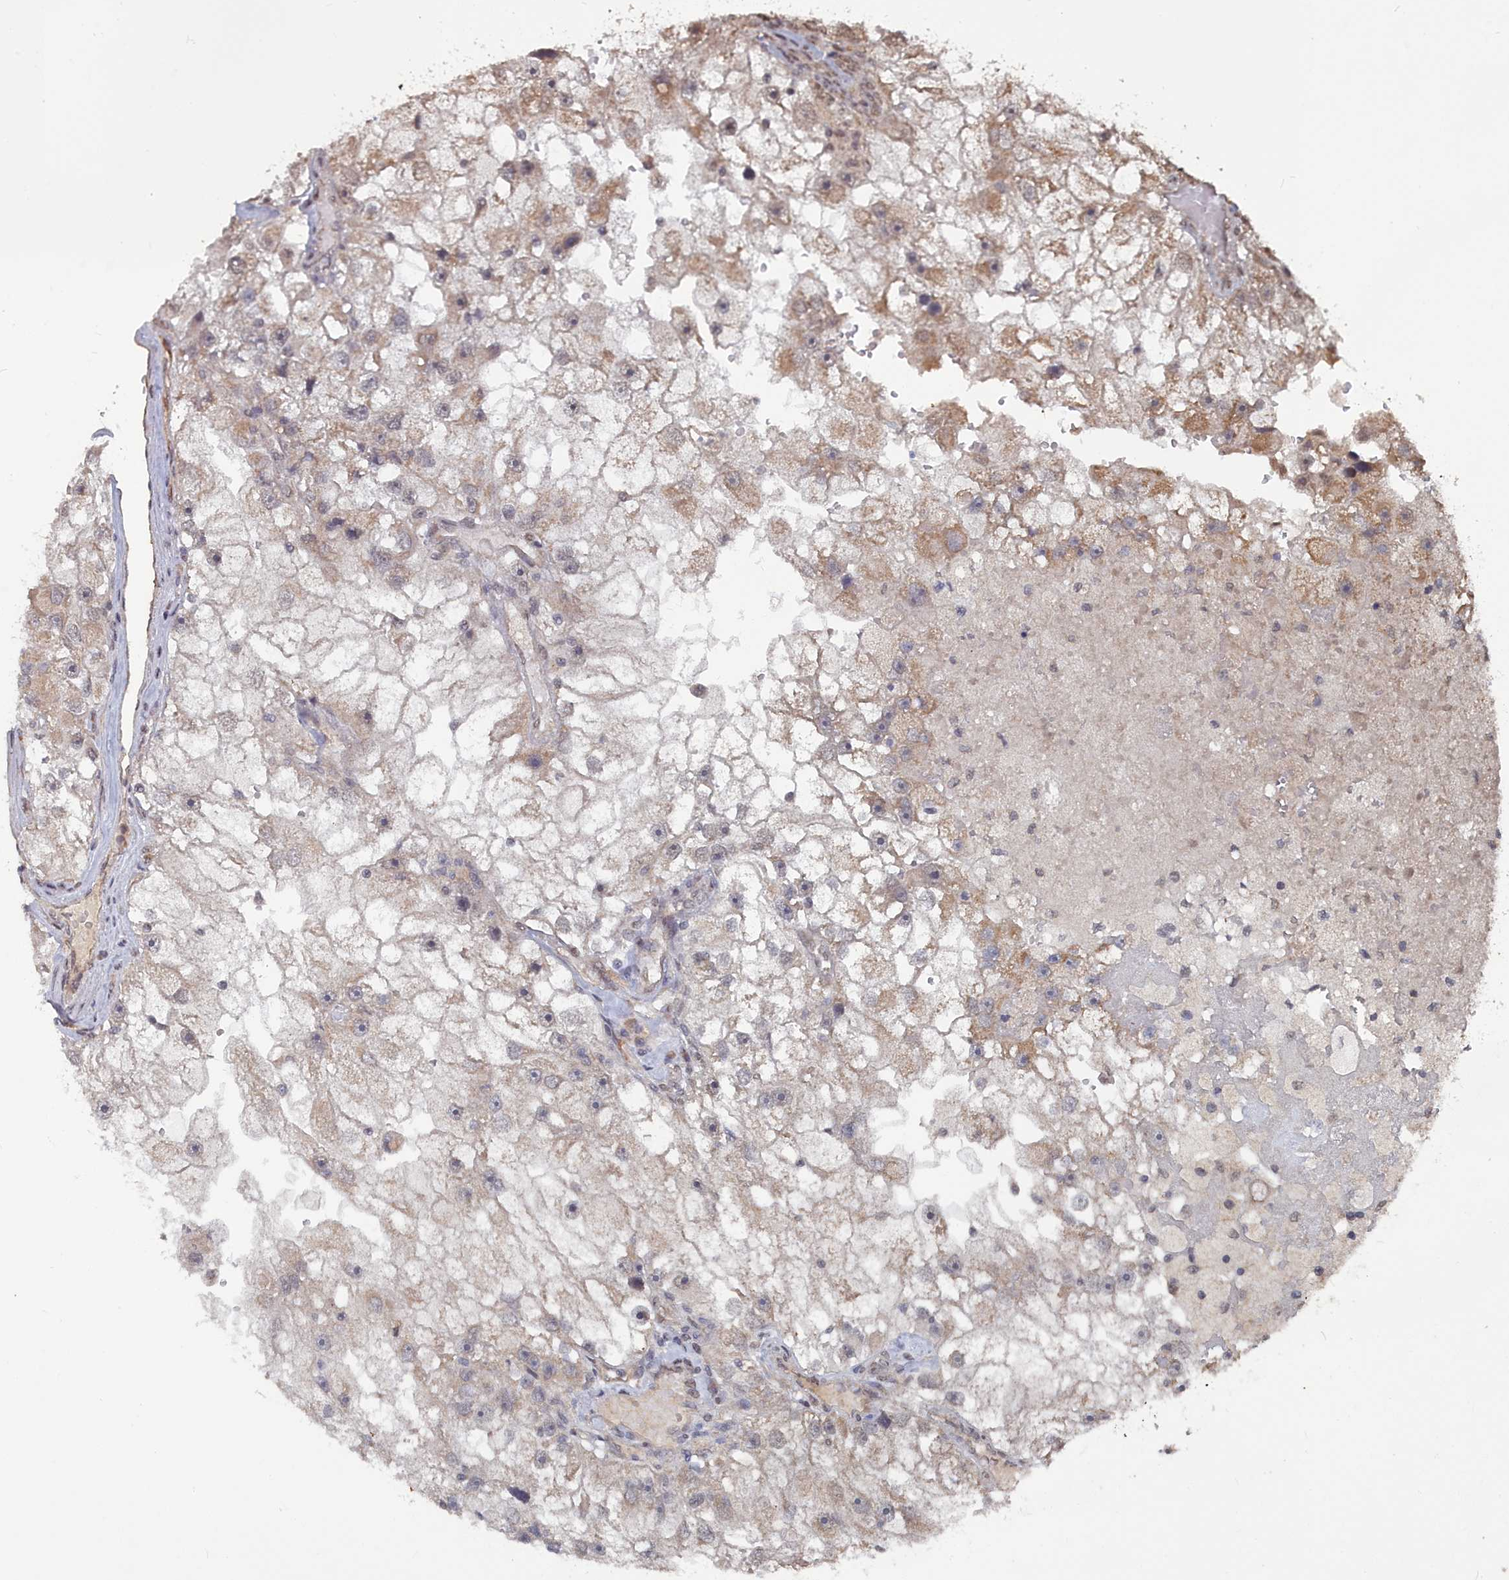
{"staining": {"intensity": "moderate", "quantity": "<25%", "location": "cytoplasmic/membranous"}, "tissue": "renal cancer", "cell_type": "Tumor cells", "image_type": "cancer", "snomed": [{"axis": "morphology", "description": "Adenocarcinoma, NOS"}, {"axis": "topography", "description": "Kidney"}], "caption": "IHC histopathology image of renal adenocarcinoma stained for a protein (brown), which exhibits low levels of moderate cytoplasmic/membranous staining in approximately <25% of tumor cells.", "gene": "CCNP", "patient": {"sex": "male", "age": 63}}